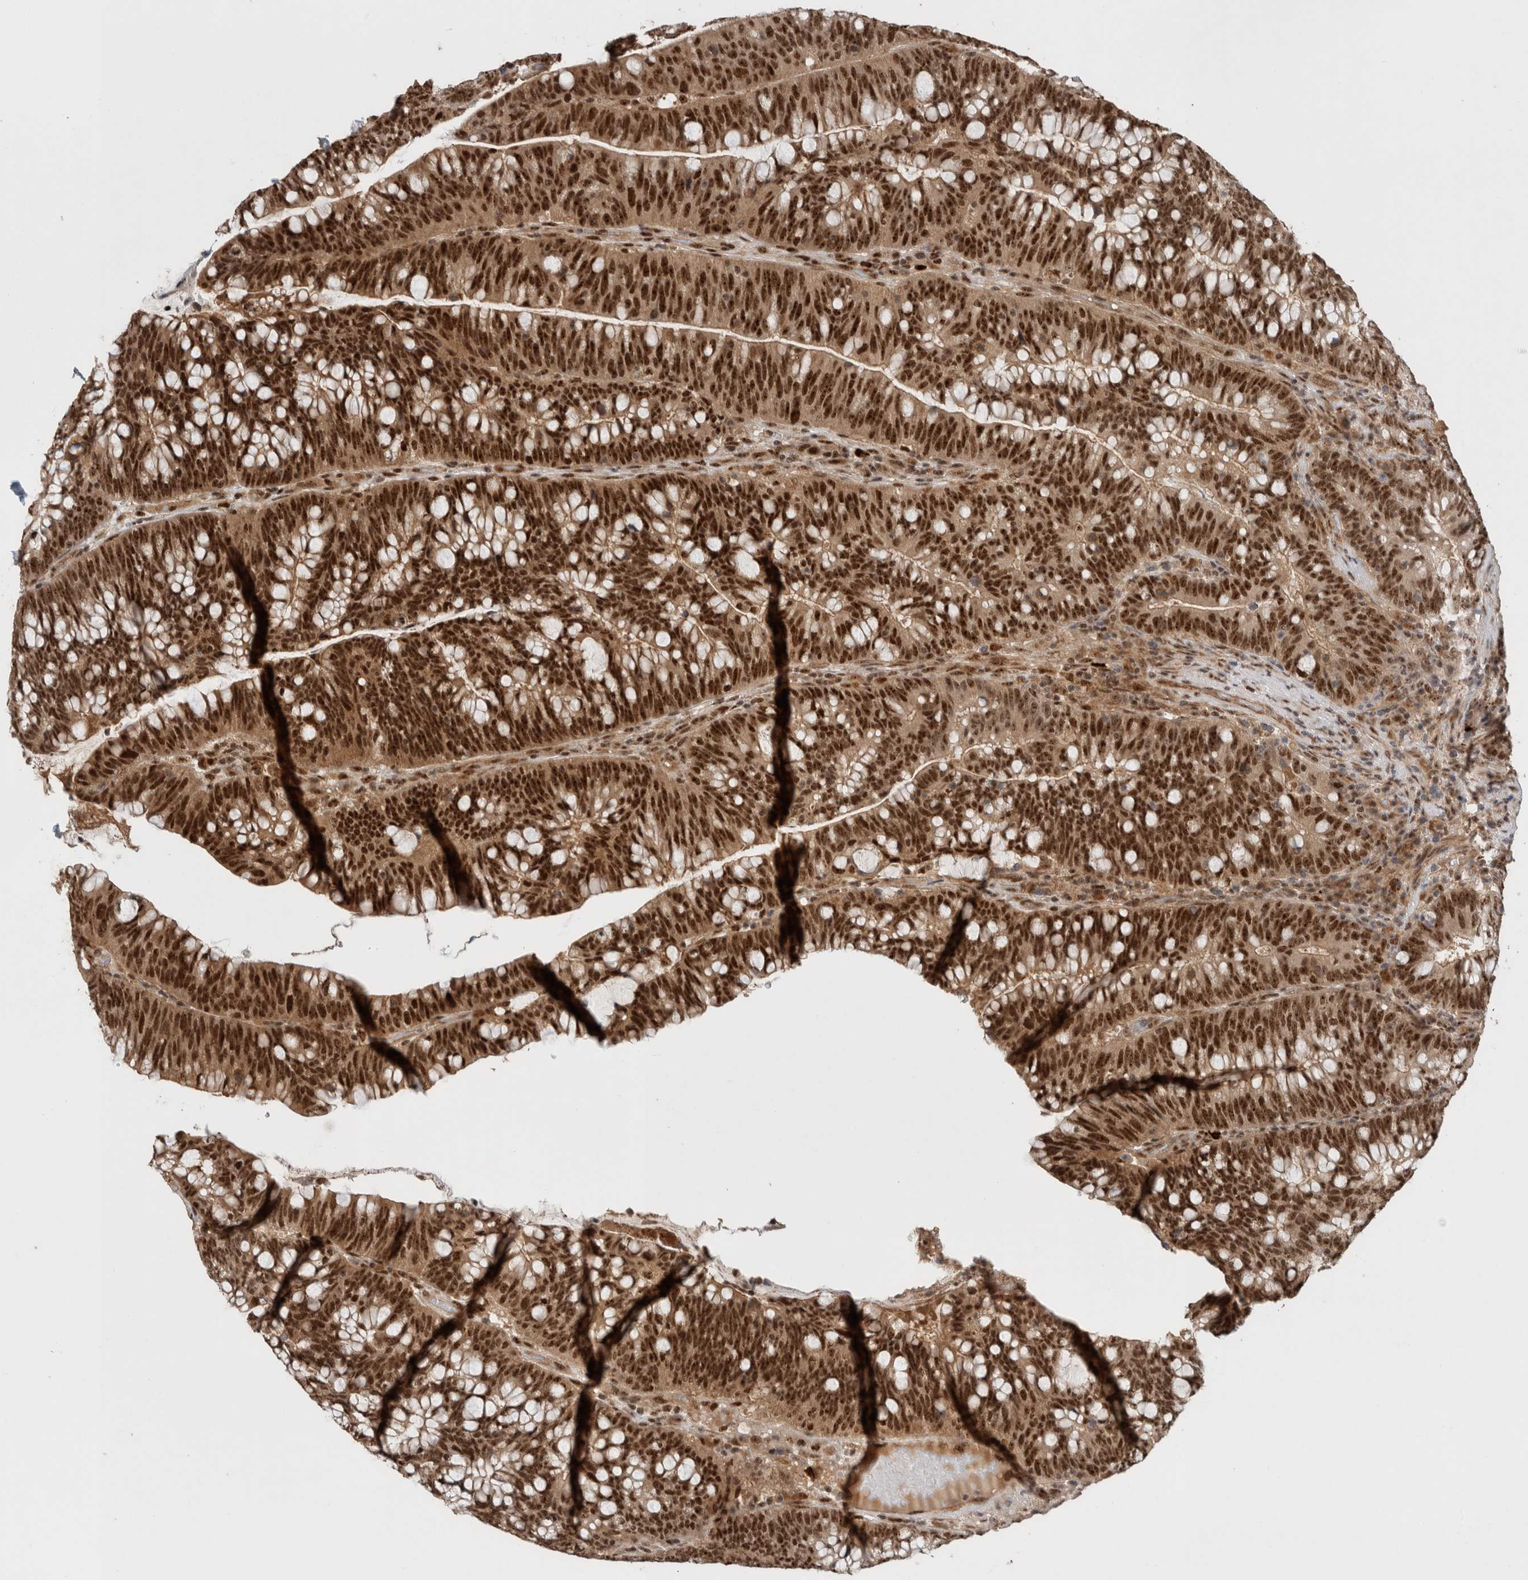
{"staining": {"intensity": "strong", "quantity": ">75%", "location": "nuclear"}, "tissue": "colorectal cancer", "cell_type": "Tumor cells", "image_type": "cancer", "snomed": [{"axis": "morphology", "description": "Adenocarcinoma, NOS"}, {"axis": "topography", "description": "Colon"}], "caption": "Immunohistochemistry (DAB) staining of colorectal cancer demonstrates strong nuclear protein positivity in approximately >75% of tumor cells. The protein of interest is stained brown, and the nuclei are stained in blue (DAB (3,3'-diaminobenzidine) IHC with brightfield microscopy, high magnification).", "gene": "MPHOSPH6", "patient": {"sex": "female", "age": 66}}